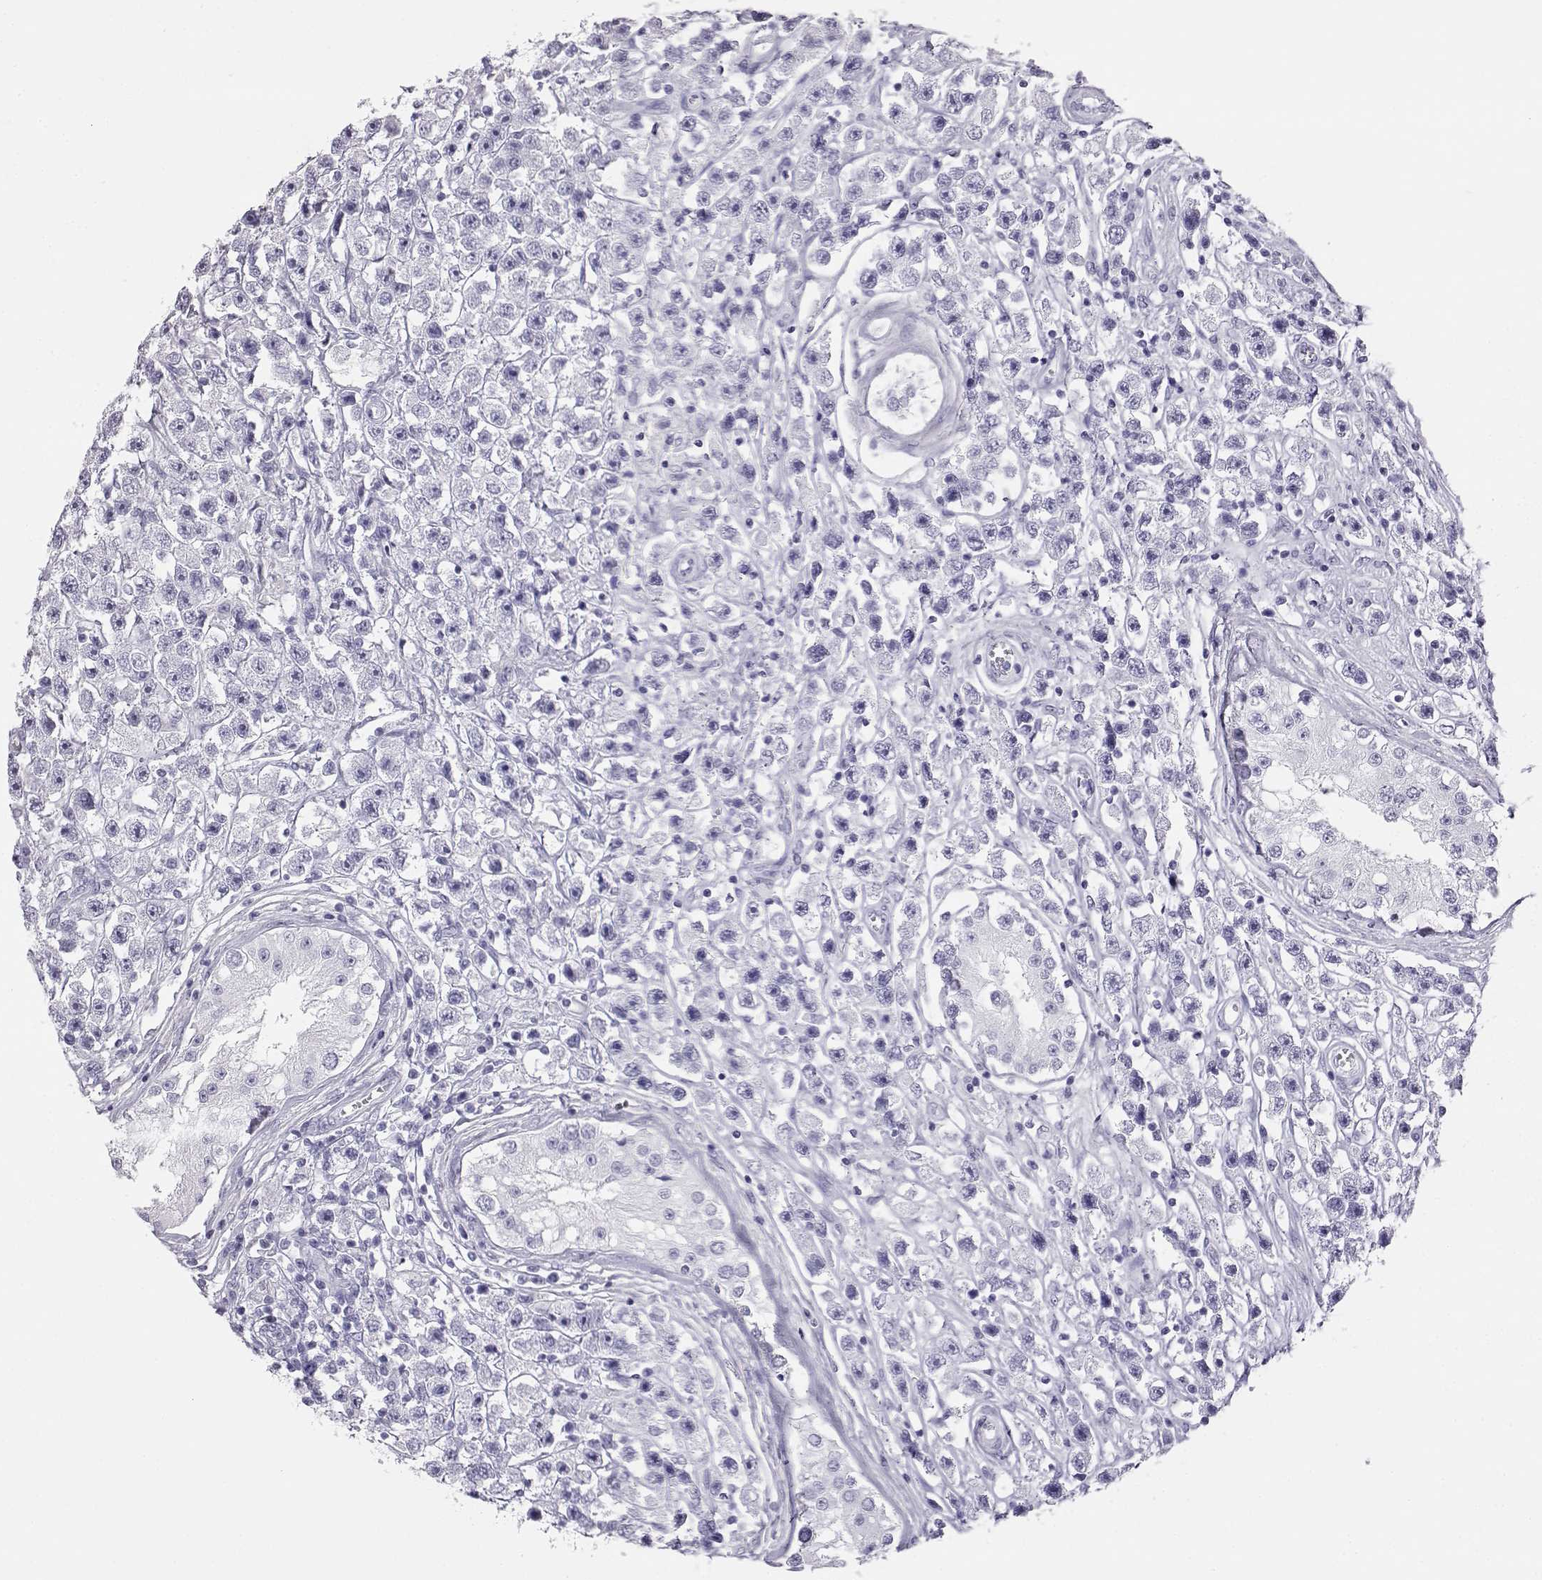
{"staining": {"intensity": "negative", "quantity": "none", "location": "none"}, "tissue": "testis cancer", "cell_type": "Tumor cells", "image_type": "cancer", "snomed": [{"axis": "morphology", "description": "Seminoma, NOS"}, {"axis": "topography", "description": "Testis"}], "caption": "This is an immunohistochemistry micrograph of seminoma (testis). There is no positivity in tumor cells.", "gene": "VGF", "patient": {"sex": "male", "age": 45}}